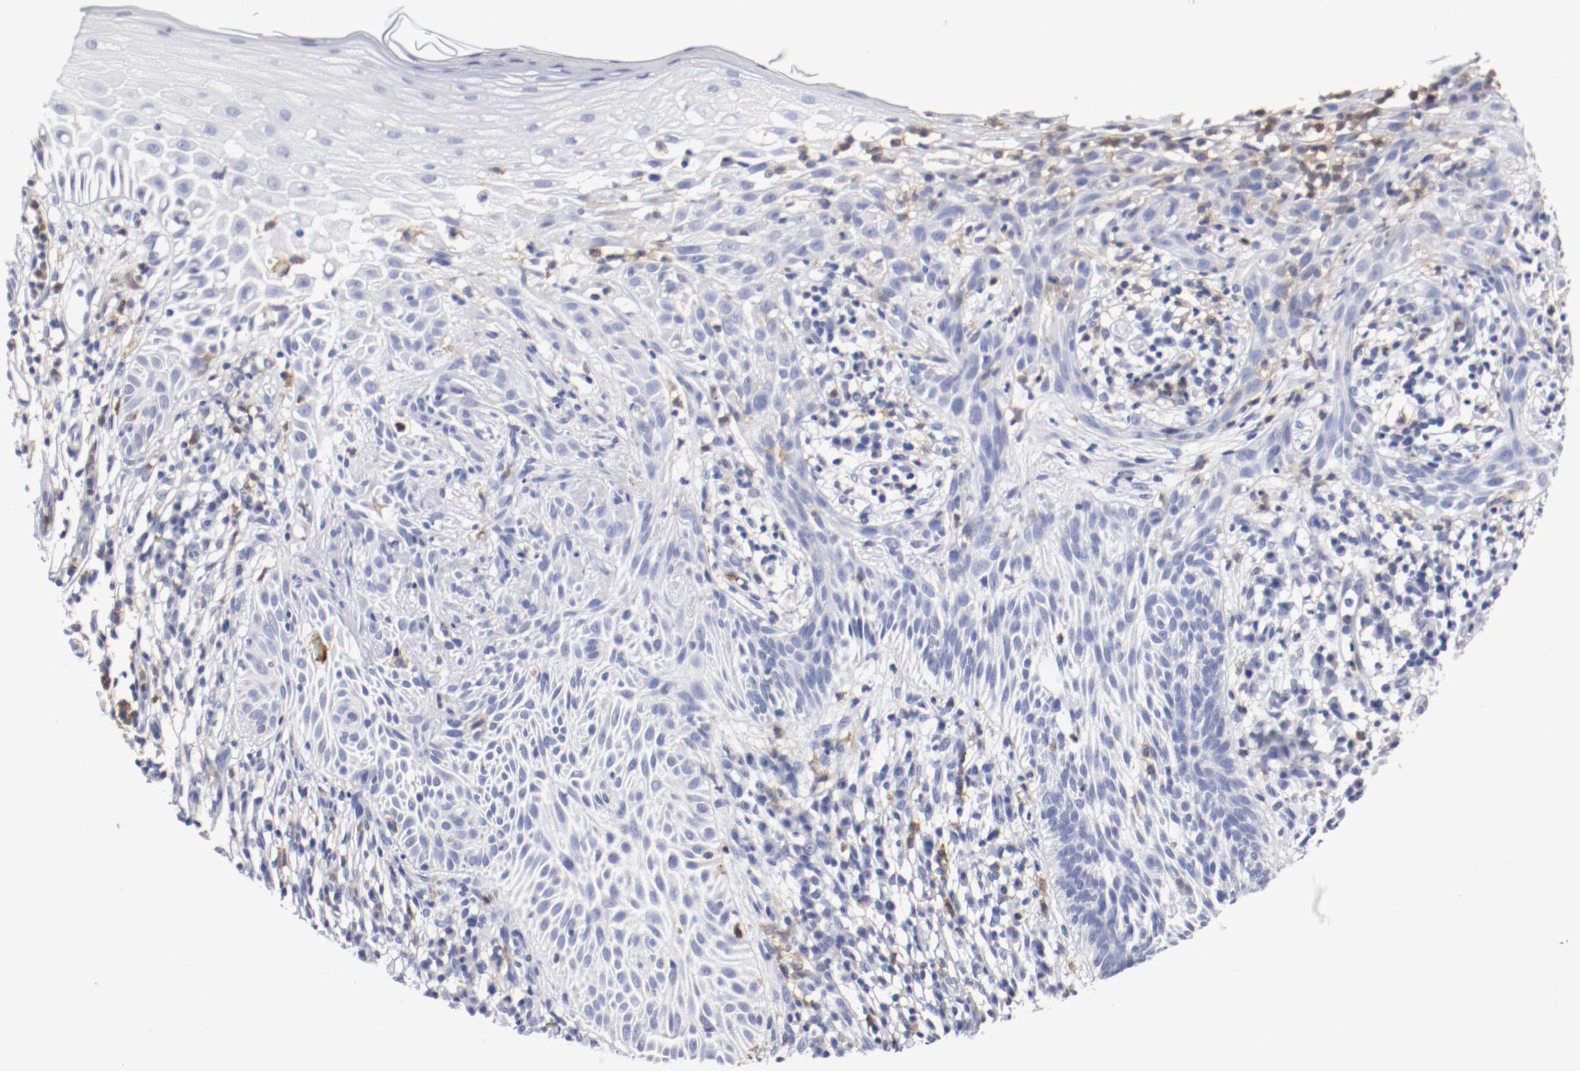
{"staining": {"intensity": "negative", "quantity": "none", "location": "none"}, "tissue": "skin cancer", "cell_type": "Tumor cells", "image_type": "cancer", "snomed": [{"axis": "morphology", "description": "Normal tissue, NOS"}, {"axis": "morphology", "description": "Basal cell carcinoma"}, {"axis": "topography", "description": "Skin"}], "caption": "Tumor cells show no significant staining in skin basal cell carcinoma.", "gene": "ITGAX", "patient": {"sex": "female", "age": 69}}